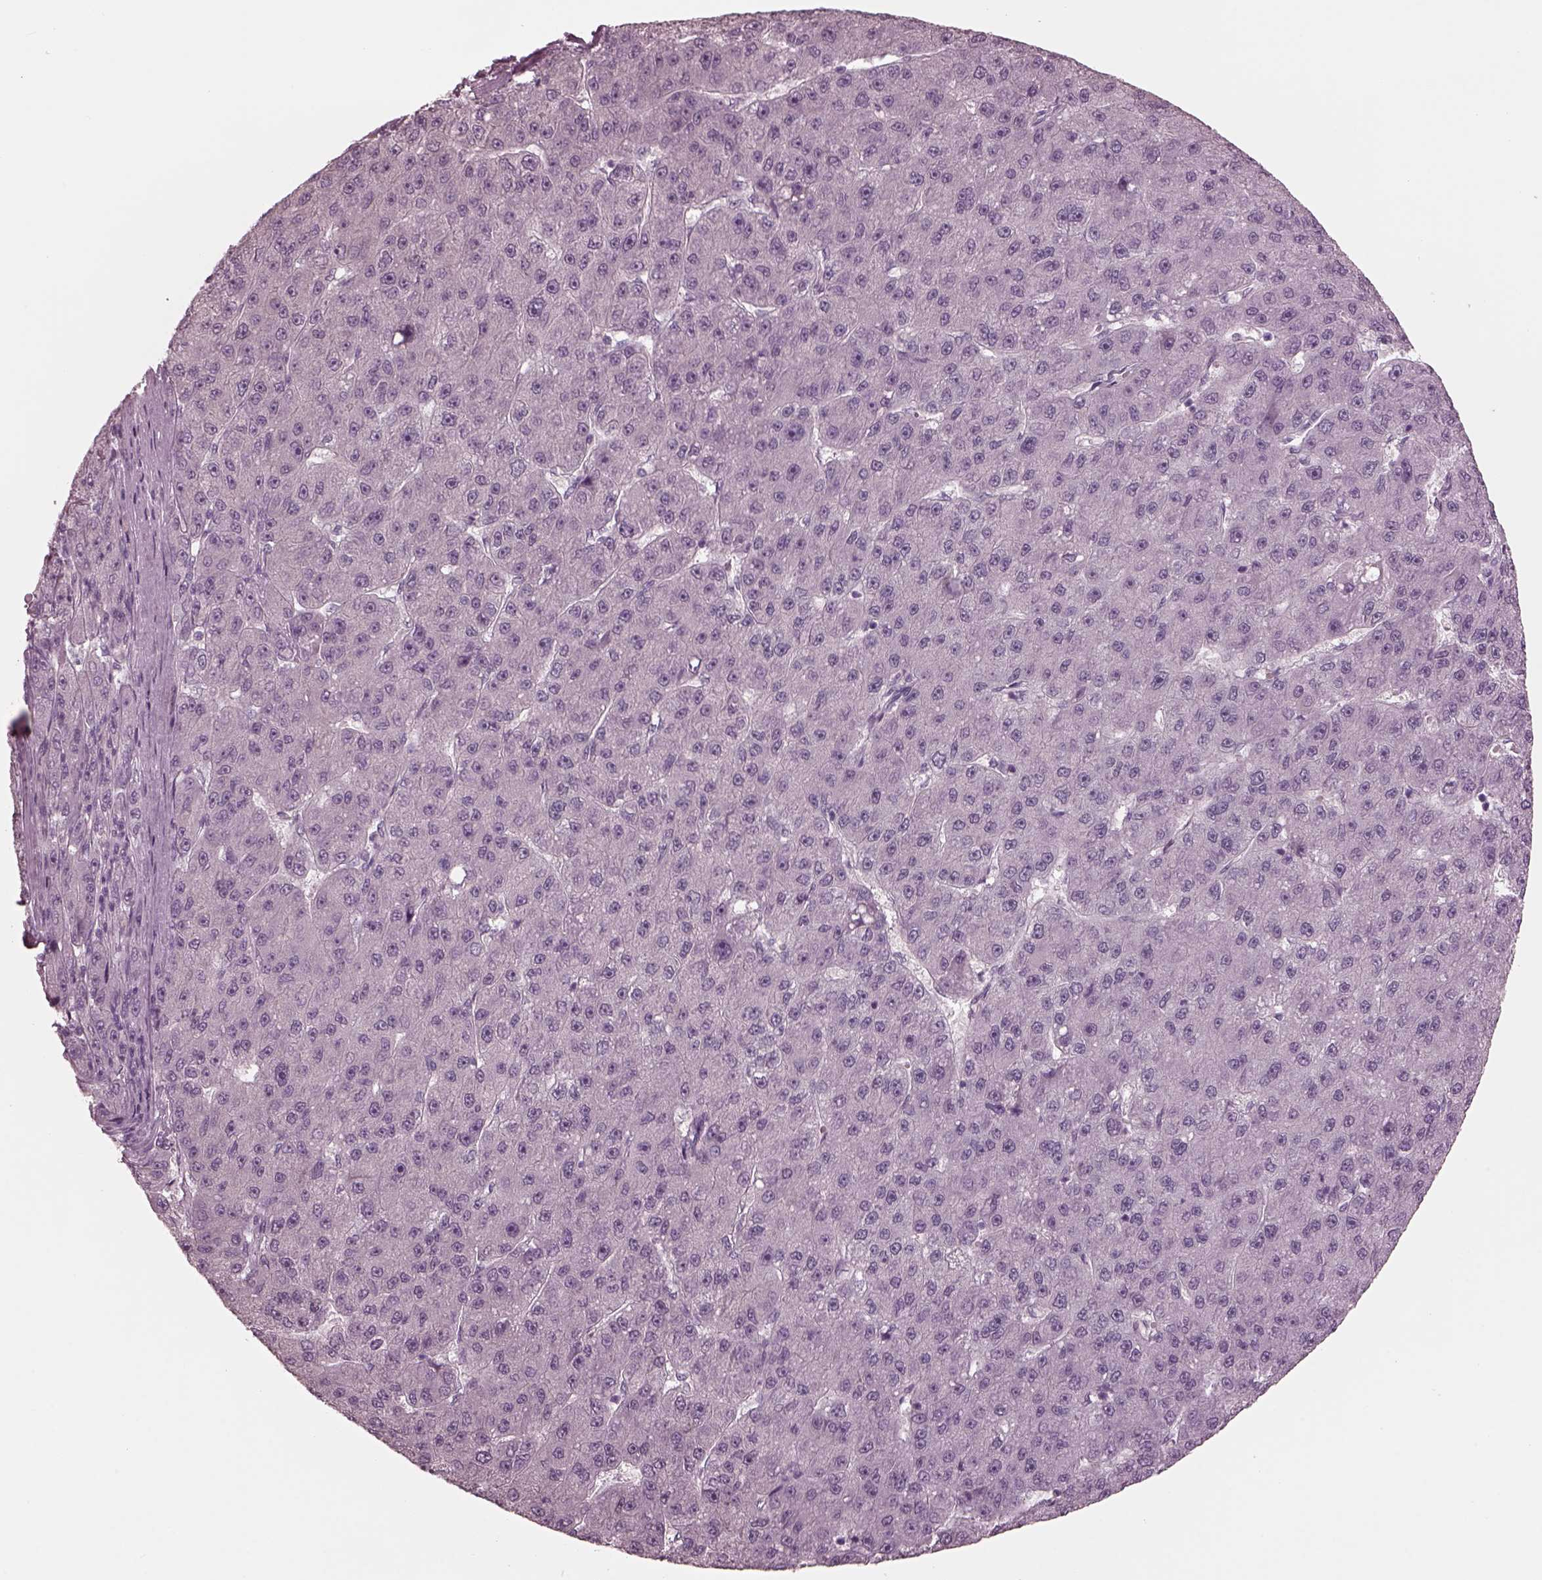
{"staining": {"intensity": "negative", "quantity": "none", "location": "none"}, "tissue": "liver cancer", "cell_type": "Tumor cells", "image_type": "cancer", "snomed": [{"axis": "morphology", "description": "Carcinoma, Hepatocellular, NOS"}, {"axis": "topography", "description": "Liver"}], "caption": "A high-resolution micrograph shows immunohistochemistry staining of liver cancer, which shows no significant expression in tumor cells.", "gene": "YY2", "patient": {"sex": "male", "age": 67}}